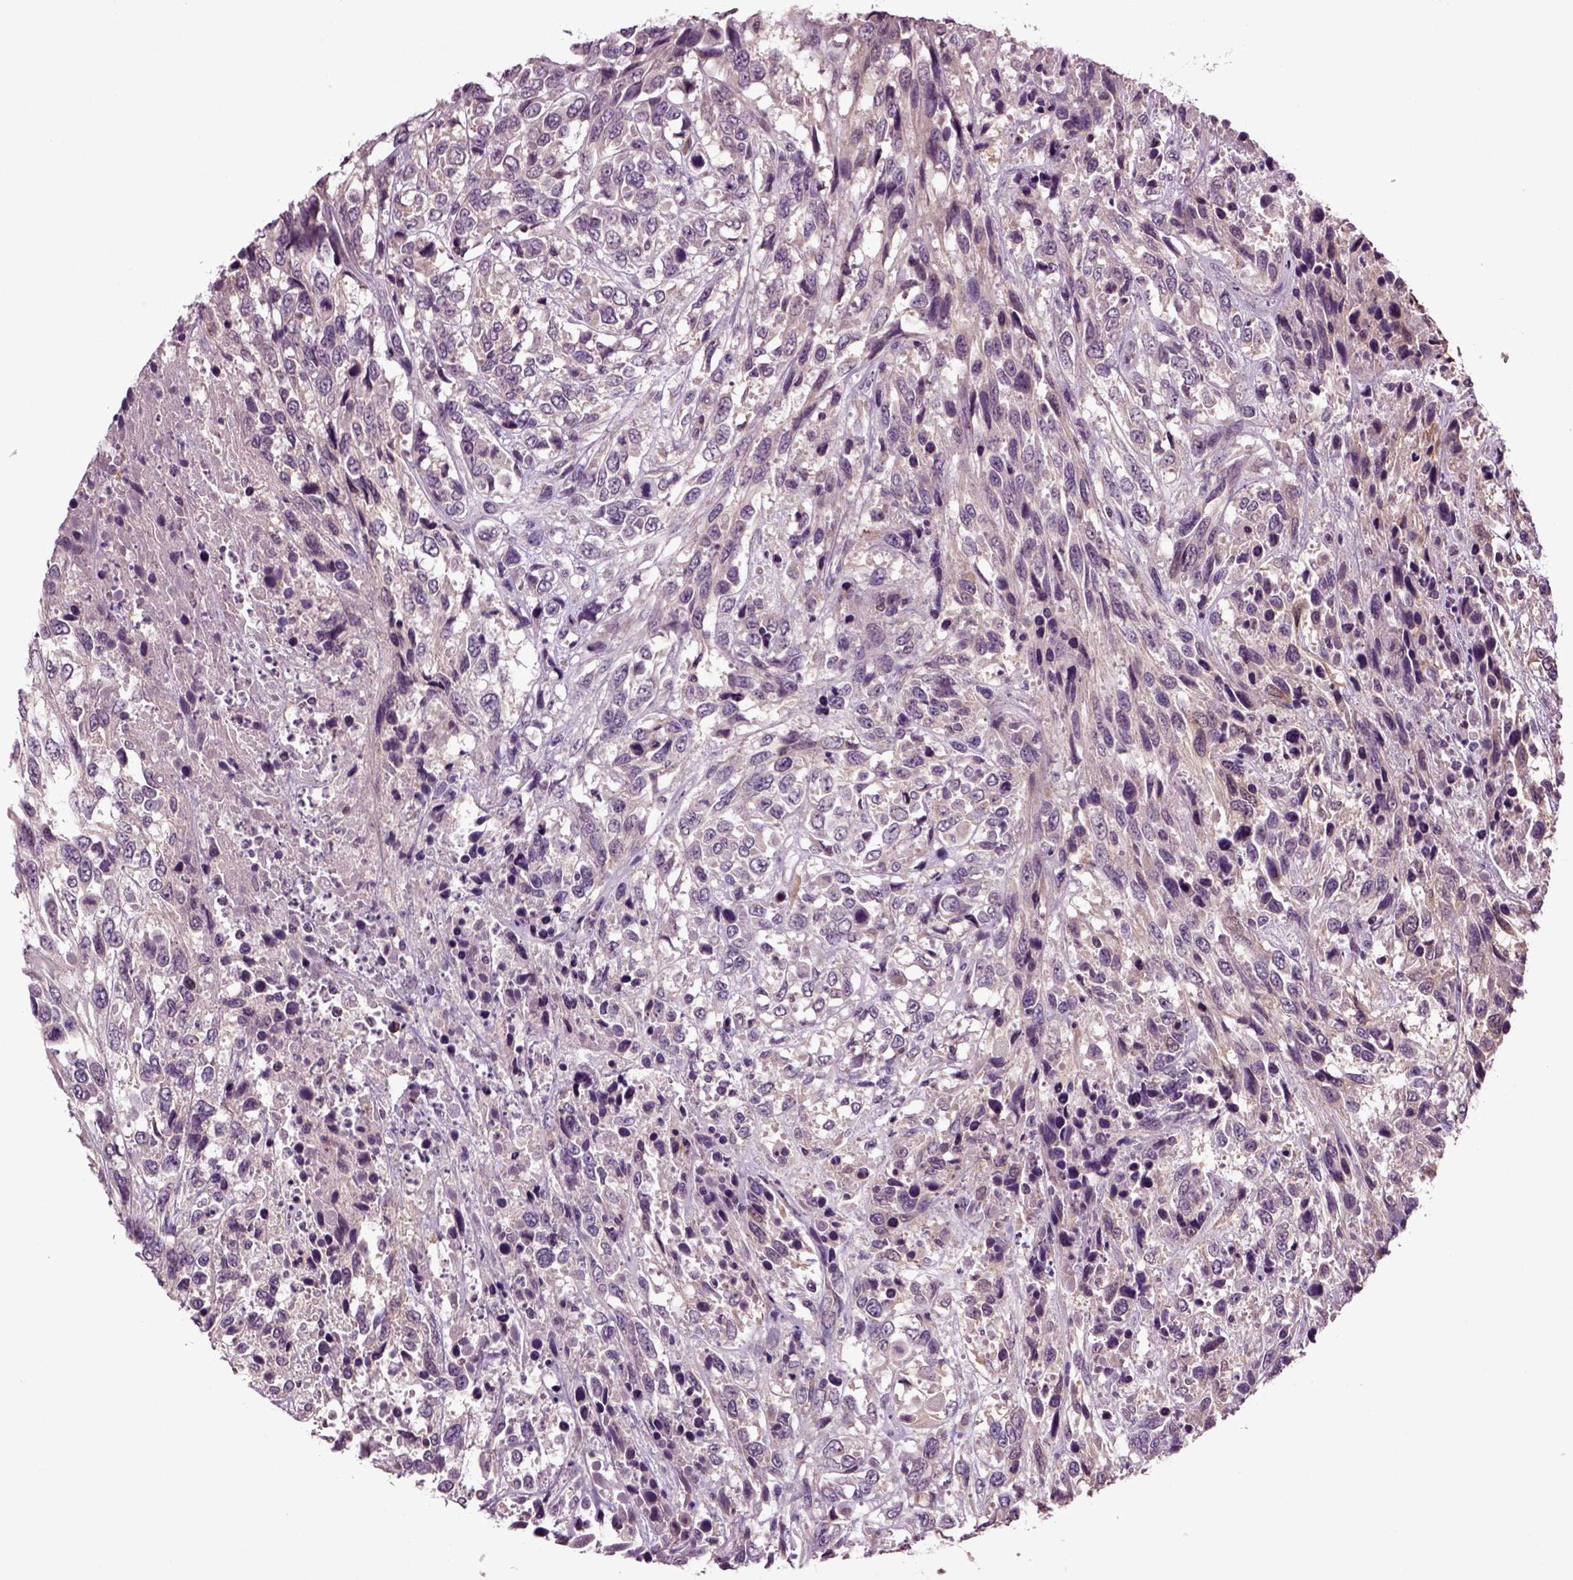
{"staining": {"intensity": "negative", "quantity": "none", "location": "none"}, "tissue": "urothelial cancer", "cell_type": "Tumor cells", "image_type": "cancer", "snomed": [{"axis": "morphology", "description": "Urothelial carcinoma, High grade"}, {"axis": "topography", "description": "Urinary bladder"}], "caption": "This is an immunohistochemistry image of human urothelial cancer. There is no staining in tumor cells.", "gene": "SLC17A6", "patient": {"sex": "female", "age": 70}}